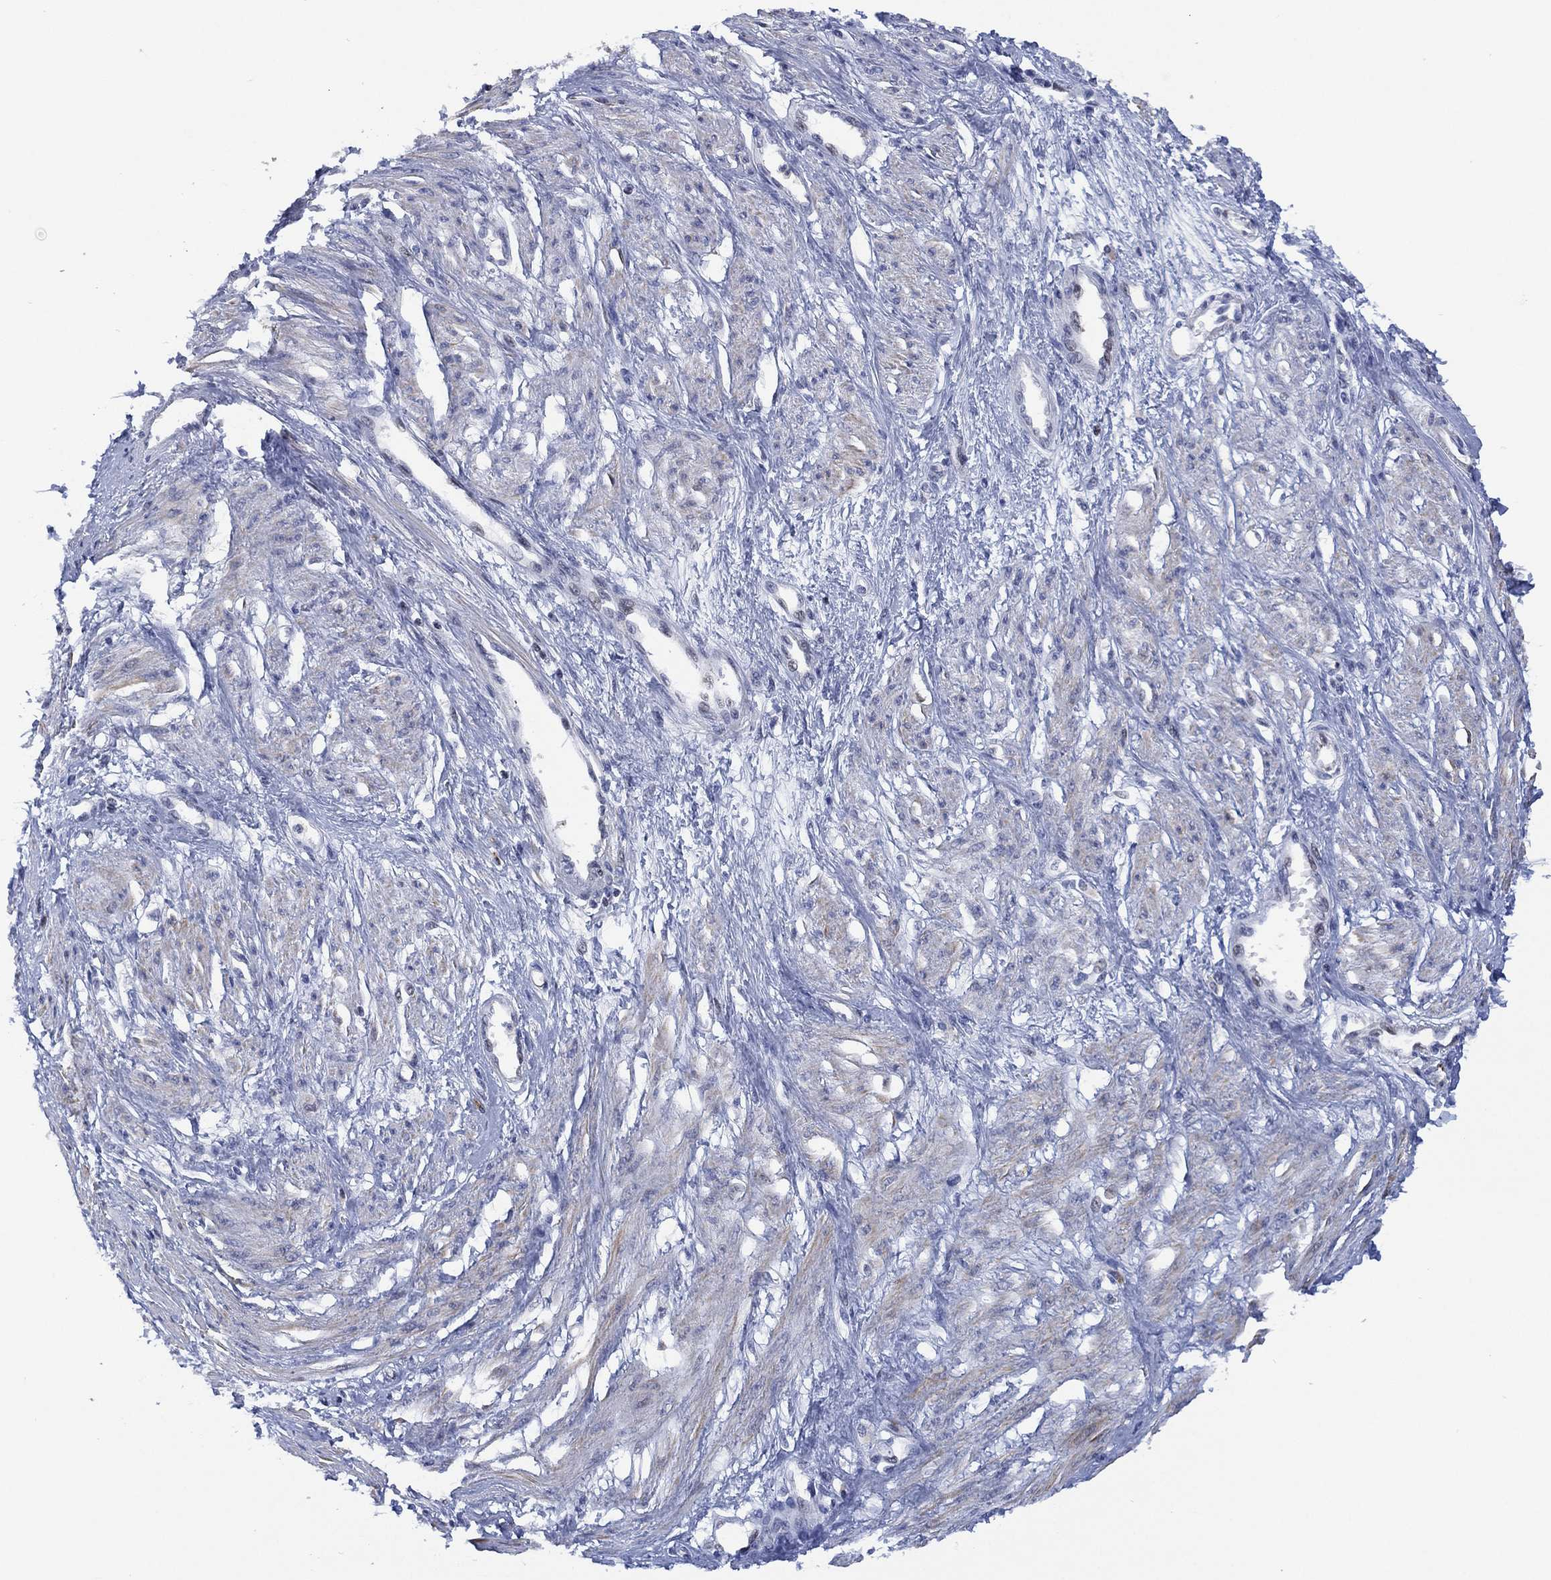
{"staining": {"intensity": "negative", "quantity": "none", "location": "none"}, "tissue": "smooth muscle", "cell_type": "Smooth muscle cells", "image_type": "normal", "snomed": [{"axis": "morphology", "description": "Normal tissue, NOS"}, {"axis": "topography", "description": "Smooth muscle"}, {"axis": "topography", "description": "Uterus"}], "caption": "There is no significant positivity in smooth muscle cells of smooth muscle. (DAB IHC visualized using brightfield microscopy, high magnification).", "gene": "SLC4A4", "patient": {"sex": "female", "age": 39}}